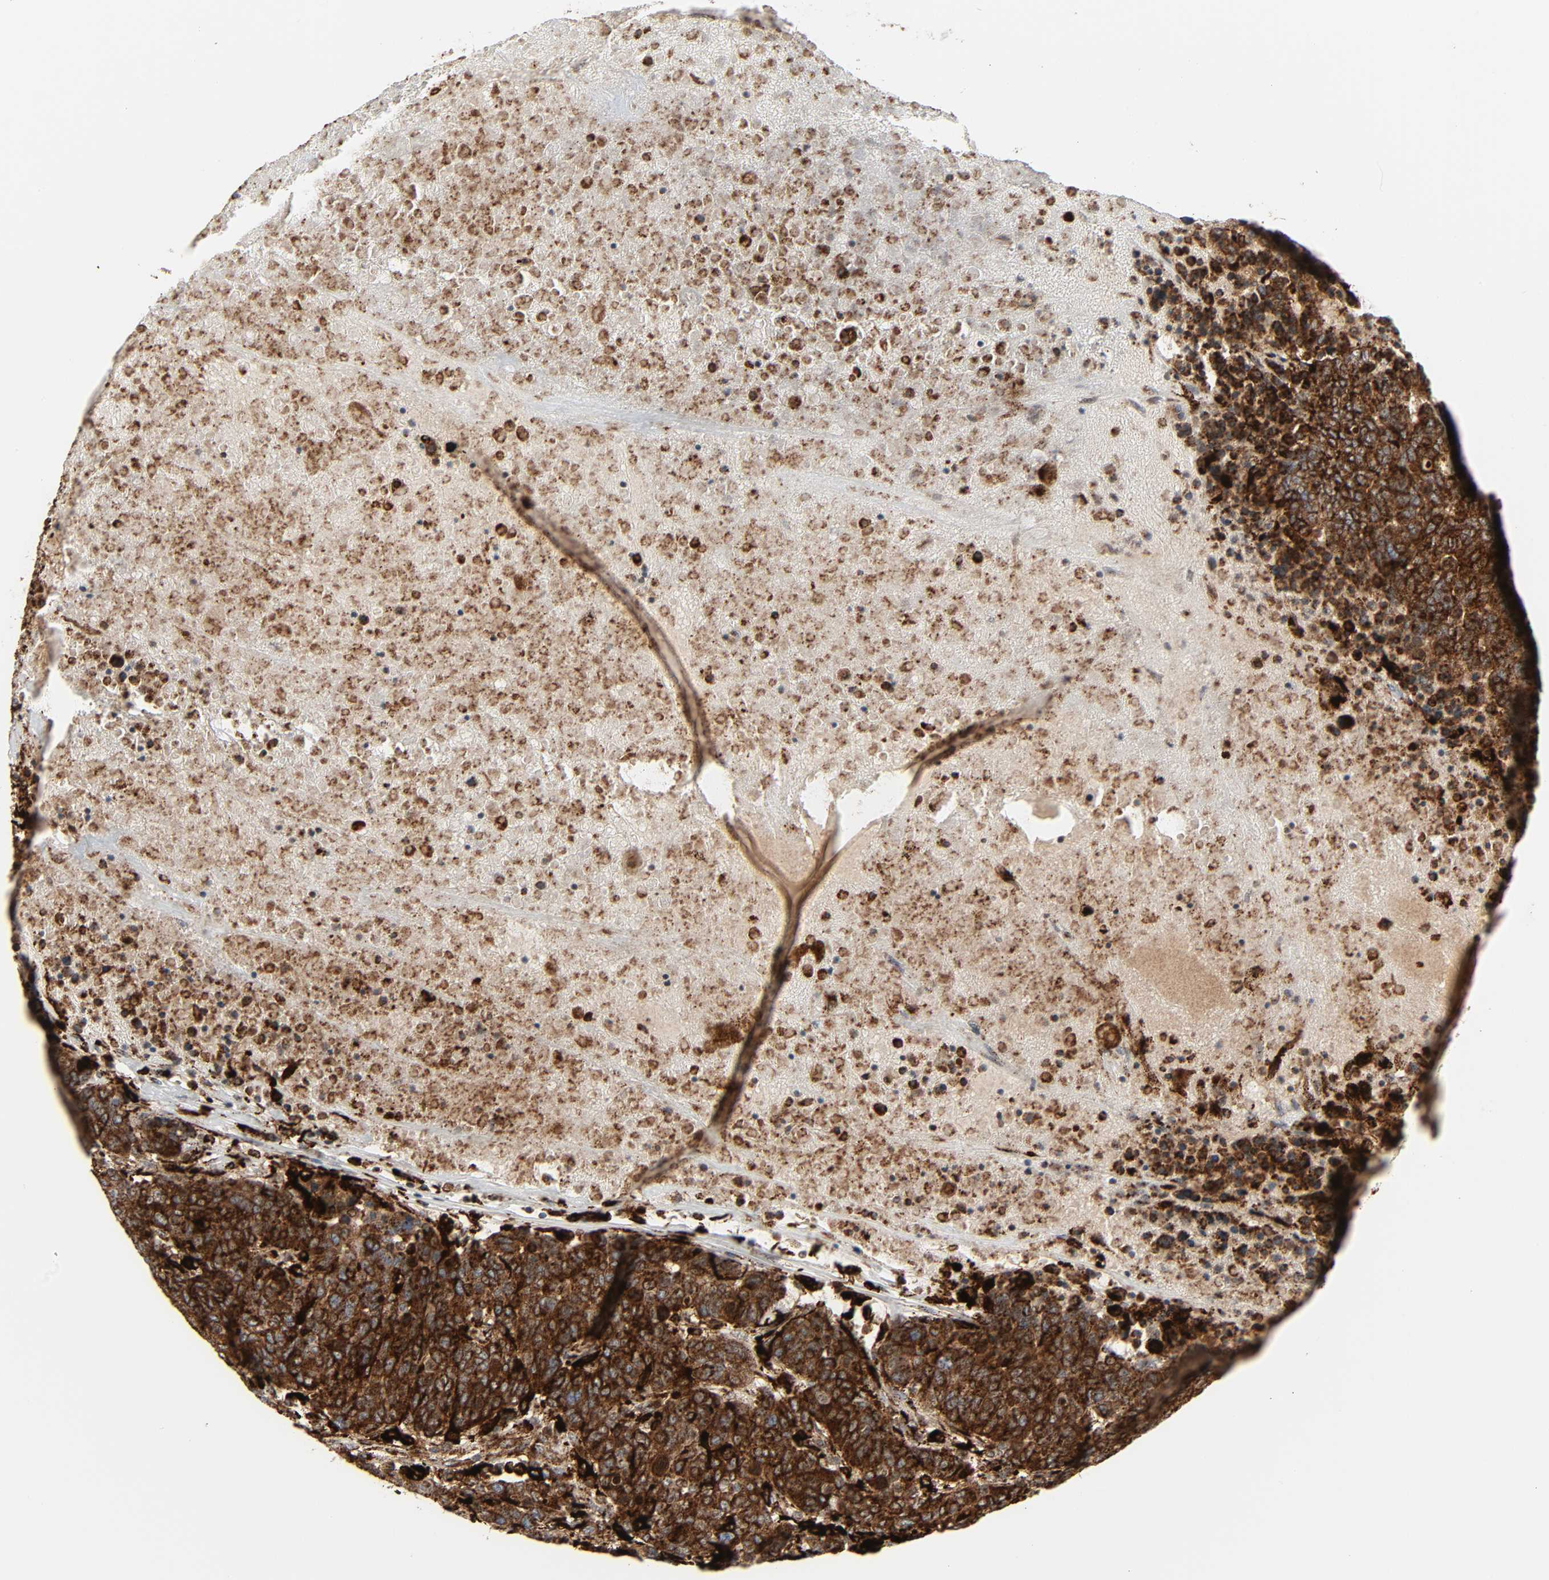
{"staining": {"intensity": "strong", "quantity": ">75%", "location": "cytoplasmic/membranous"}, "tissue": "breast cancer", "cell_type": "Tumor cells", "image_type": "cancer", "snomed": [{"axis": "morphology", "description": "Duct carcinoma"}, {"axis": "topography", "description": "Breast"}], "caption": "Protein expression analysis of breast intraductal carcinoma displays strong cytoplasmic/membranous expression in approximately >75% of tumor cells.", "gene": "PSAP", "patient": {"sex": "female", "age": 37}}